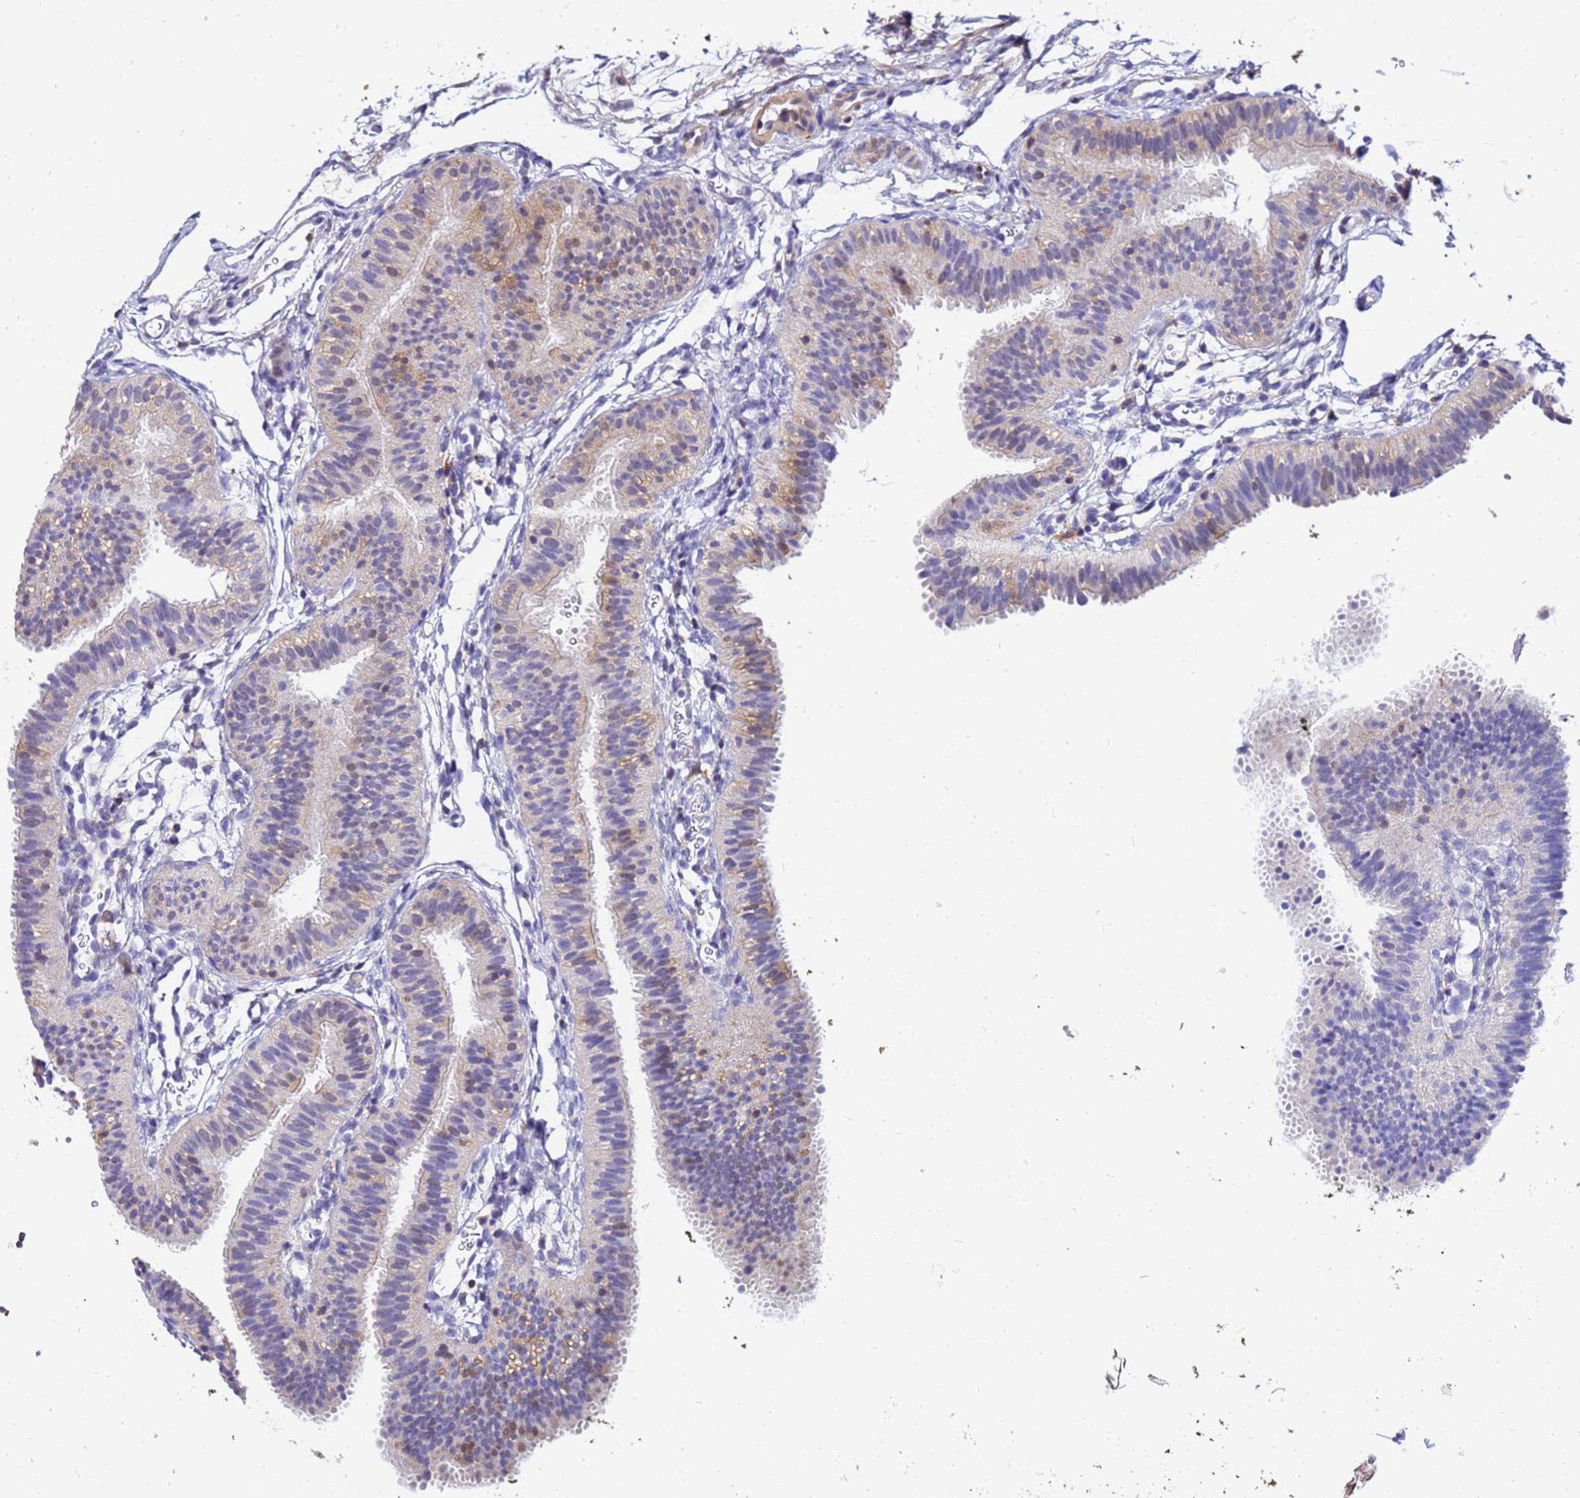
{"staining": {"intensity": "weak", "quantity": "25%-75%", "location": "cytoplasmic/membranous"}, "tissue": "fallopian tube", "cell_type": "Glandular cells", "image_type": "normal", "snomed": [{"axis": "morphology", "description": "Normal tissue, NOS"}, {"axis": "topography", "description": "Fallopian tube"}], "caption": "Protein positivity by IHC shows weak cytoplasmic/membranous staining in approximately 25%-75% of glandular cells in benign fallopian tube.", "gene": "DBNDD2", "patient": {"sex": "female", "age": 35}}